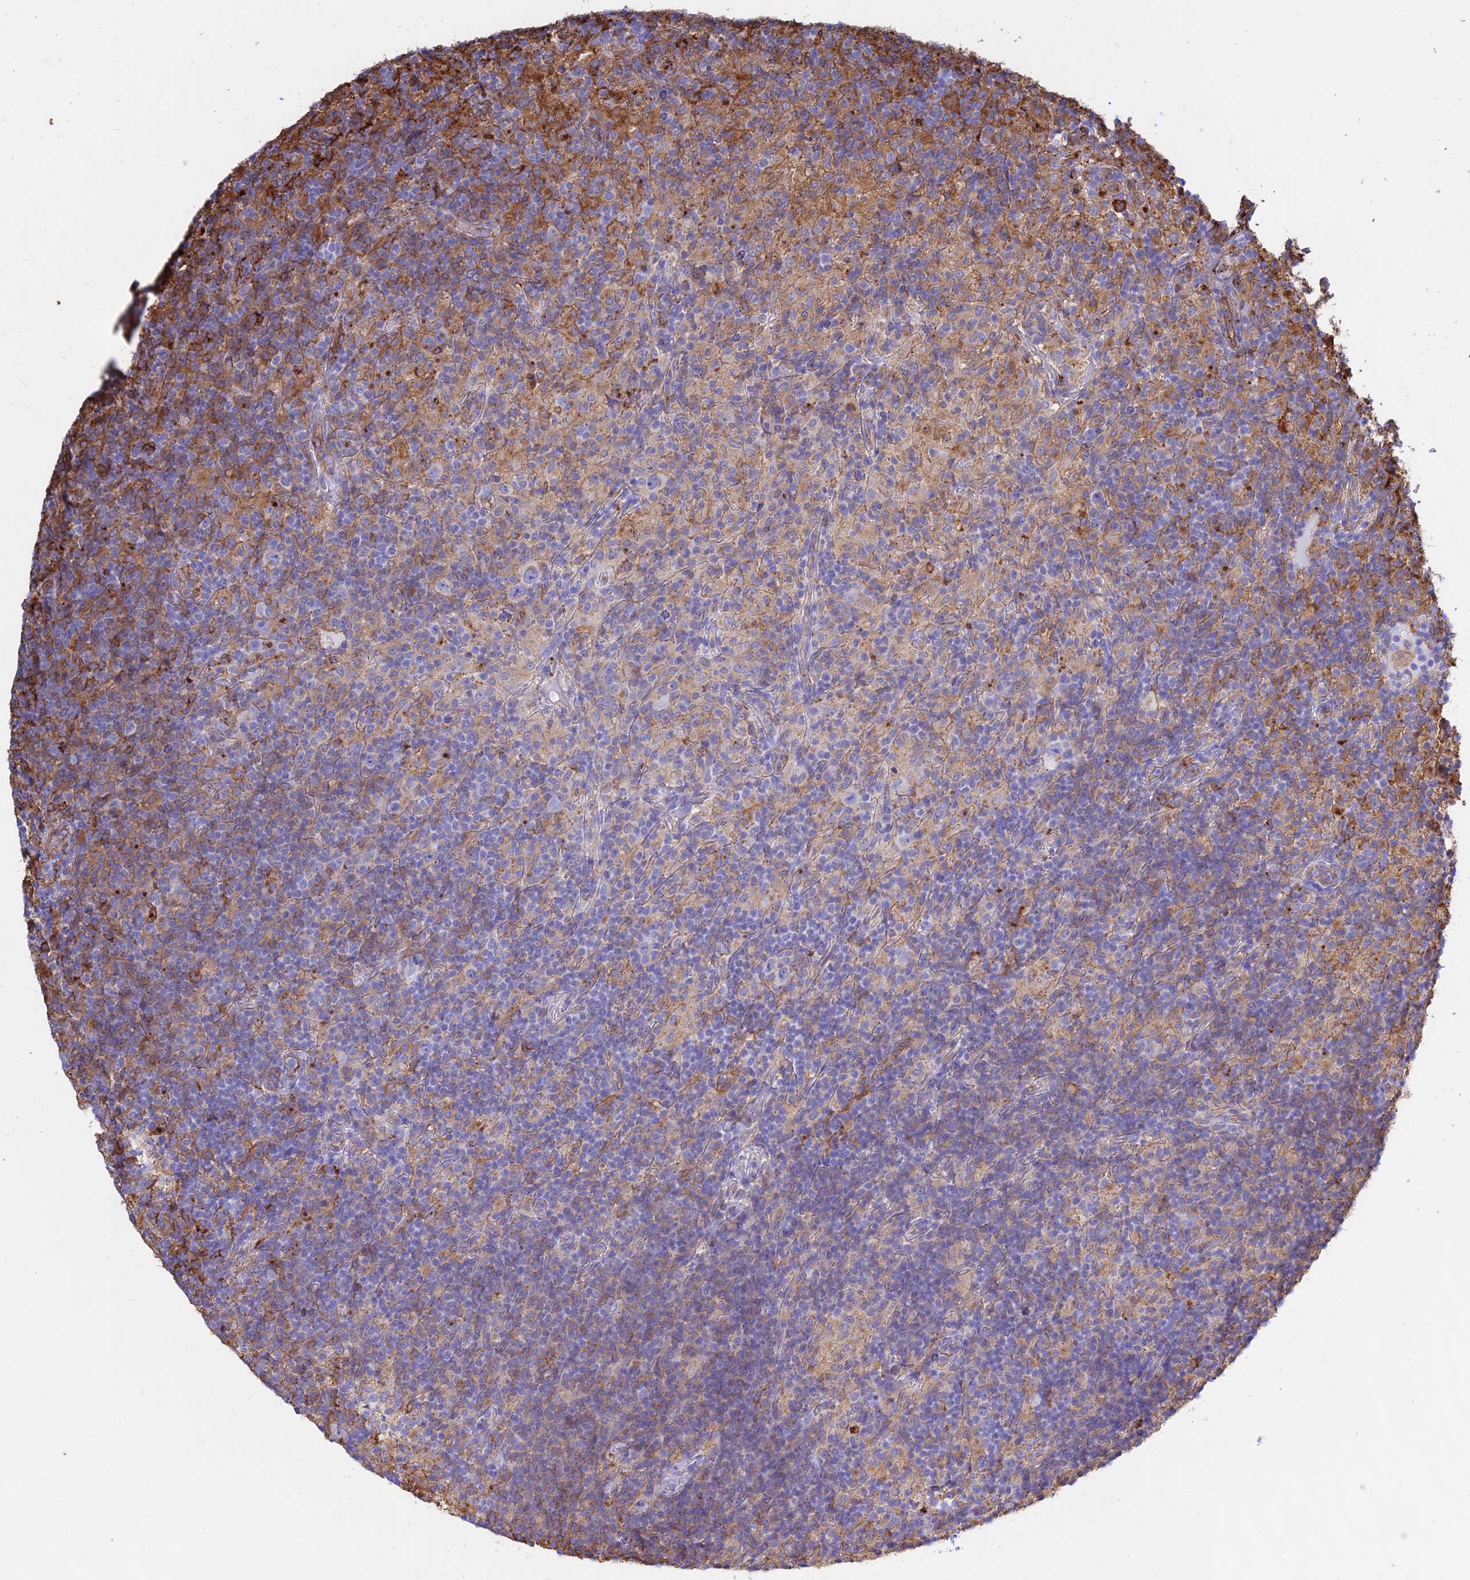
{"staining": {"intensity": "negative", "quantity": "none", "location": "none"}, "tissue": "lymphoma", "cell_type": "Tumor cells", "image_type": "cancer", "snomed": [{"axis": "morphology", "description": "Hodgkin's disease, NOS"}, {"axis": "topography", "description": "Lymph node"}], "caption": "The immunohistochemistry image has no significant staining in tumor cells of lymphoma tissue.", "gene": "HLA-DRB1", "patient": {"sex": "male", "age": 70}}